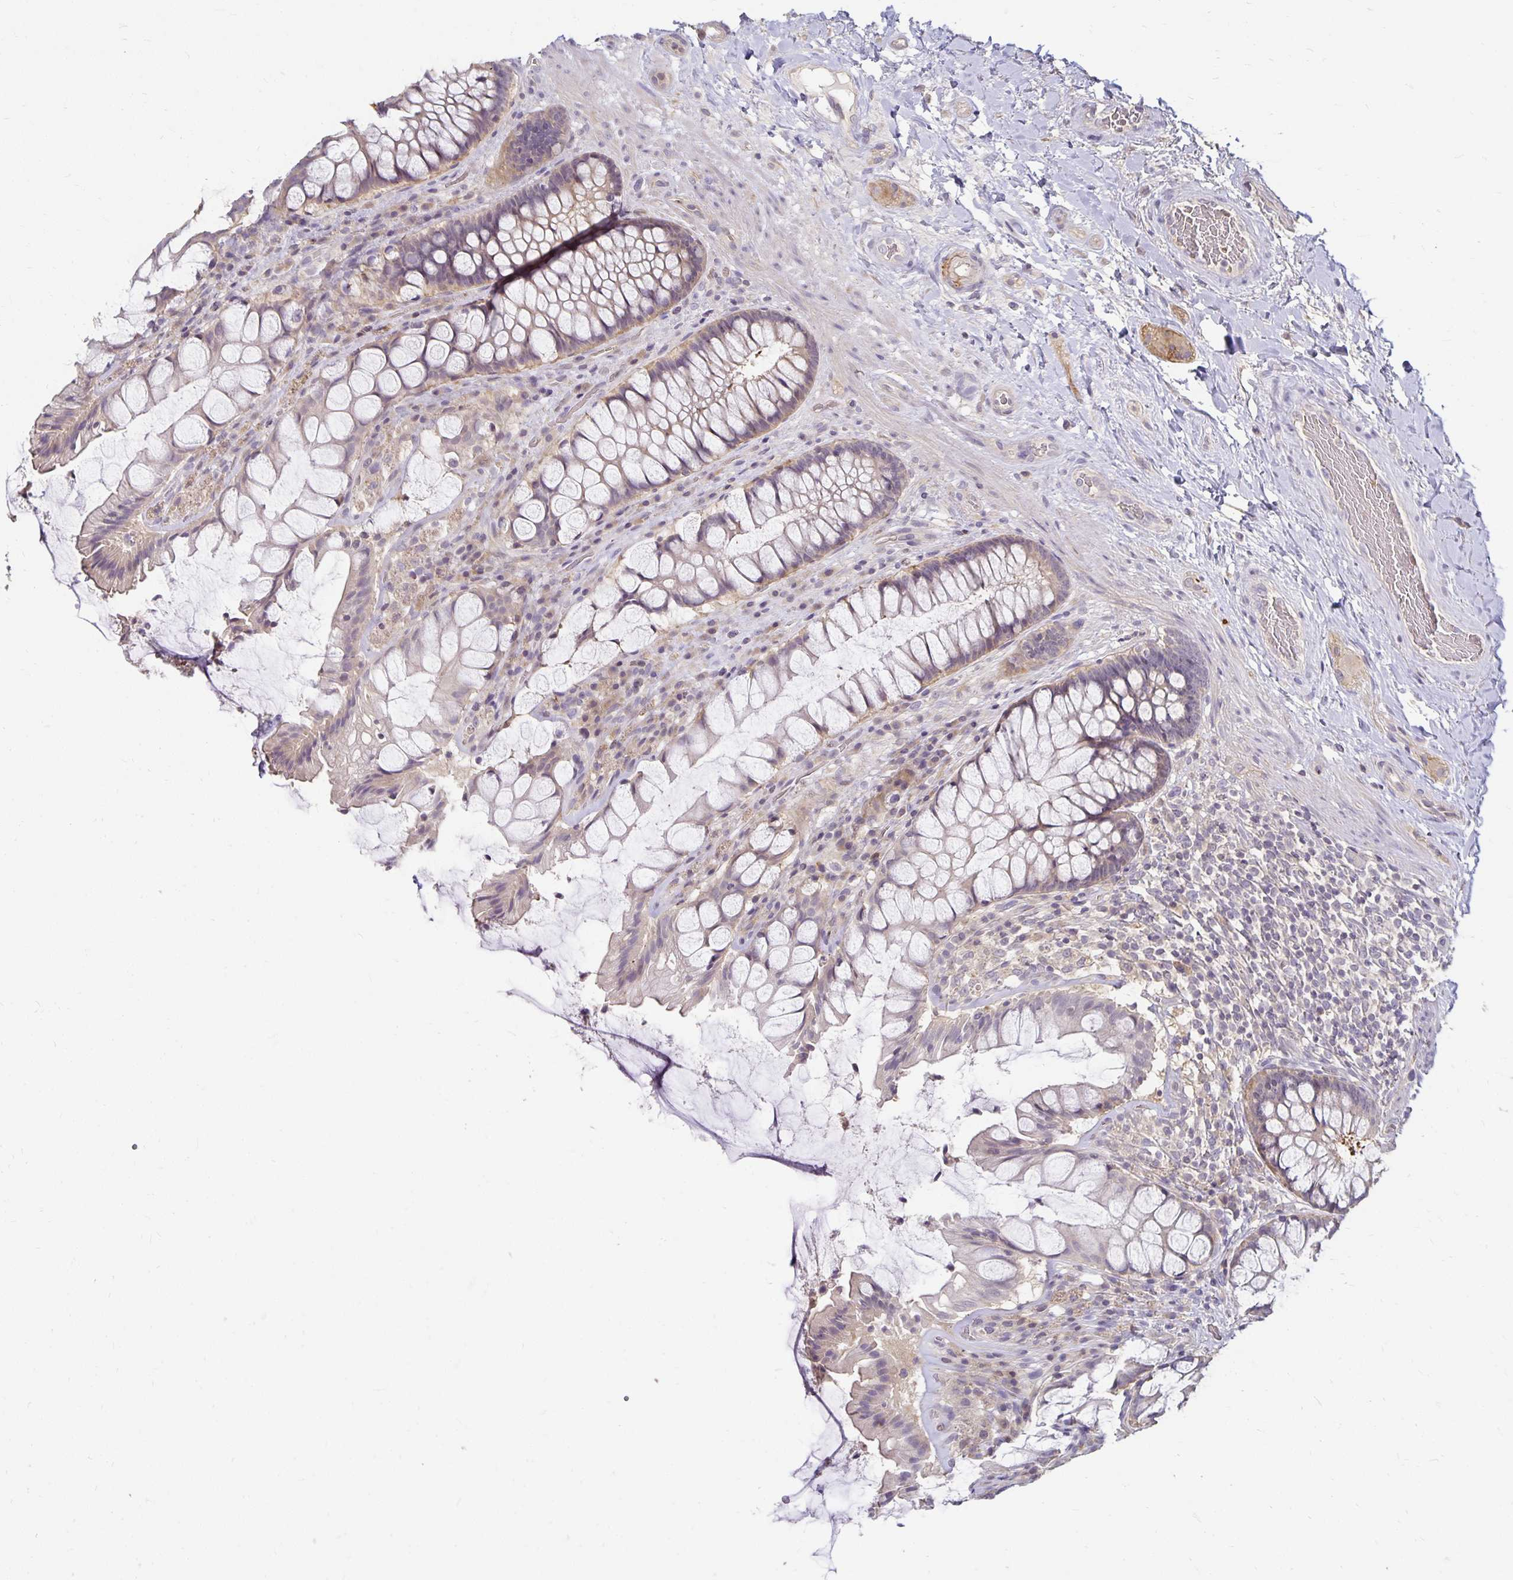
{"staining": {"intensity": "weak", "quantity": "25%-75%", "location": "cytoplasmic/membranous"}, "tissue": "rectum", "cell_type": "Glandular cells", "image_type": "normal", "snomed": [{"axis": "morphology", "description": "Normal tissue, NOS"}, {"axis": "topography", "description": "Rectum"}], "caption": "IHC of benign rectum displays low levels of weak cytoplasmic/membranous staining in approximately 25%-75% of glandular cells. (DAB IHC, brown staining for protein, blue staining for nuclei).", "gene": "CST6", "patient": {"sex": "female", "age": 58}}